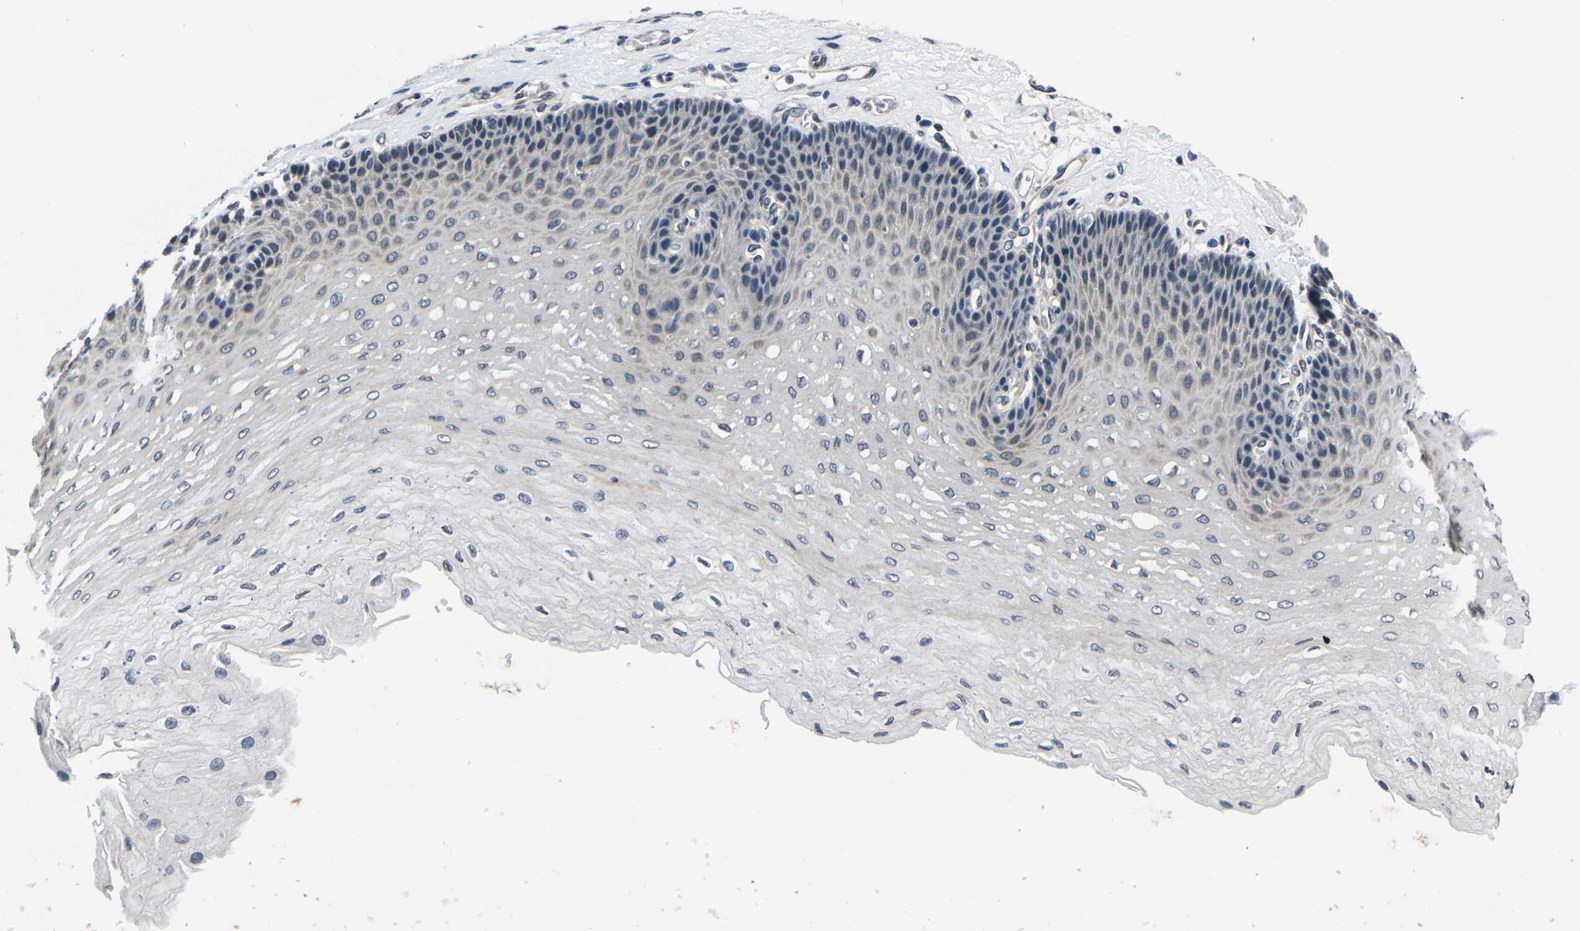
{"staining": {"intensity": "weak", "quantity": "<25%", "location": "cytoplasmic/membranous"}, "tissue": "esophagus", "cell_type": "Squamous epithelial cells", "image_type": "normal", "snomed": [{"axis": "morphology", "description": "Normal tissue, NOS"}, {"axis": "topography", "description": "Esophagus"}], "caption": "Esophagus stained for a protein using immunohistochemistry (IHC) demonstrates no staining squamous epithelial cells.", "gene": "SNX10", "patient": {"sex": "female", "age": 72}}